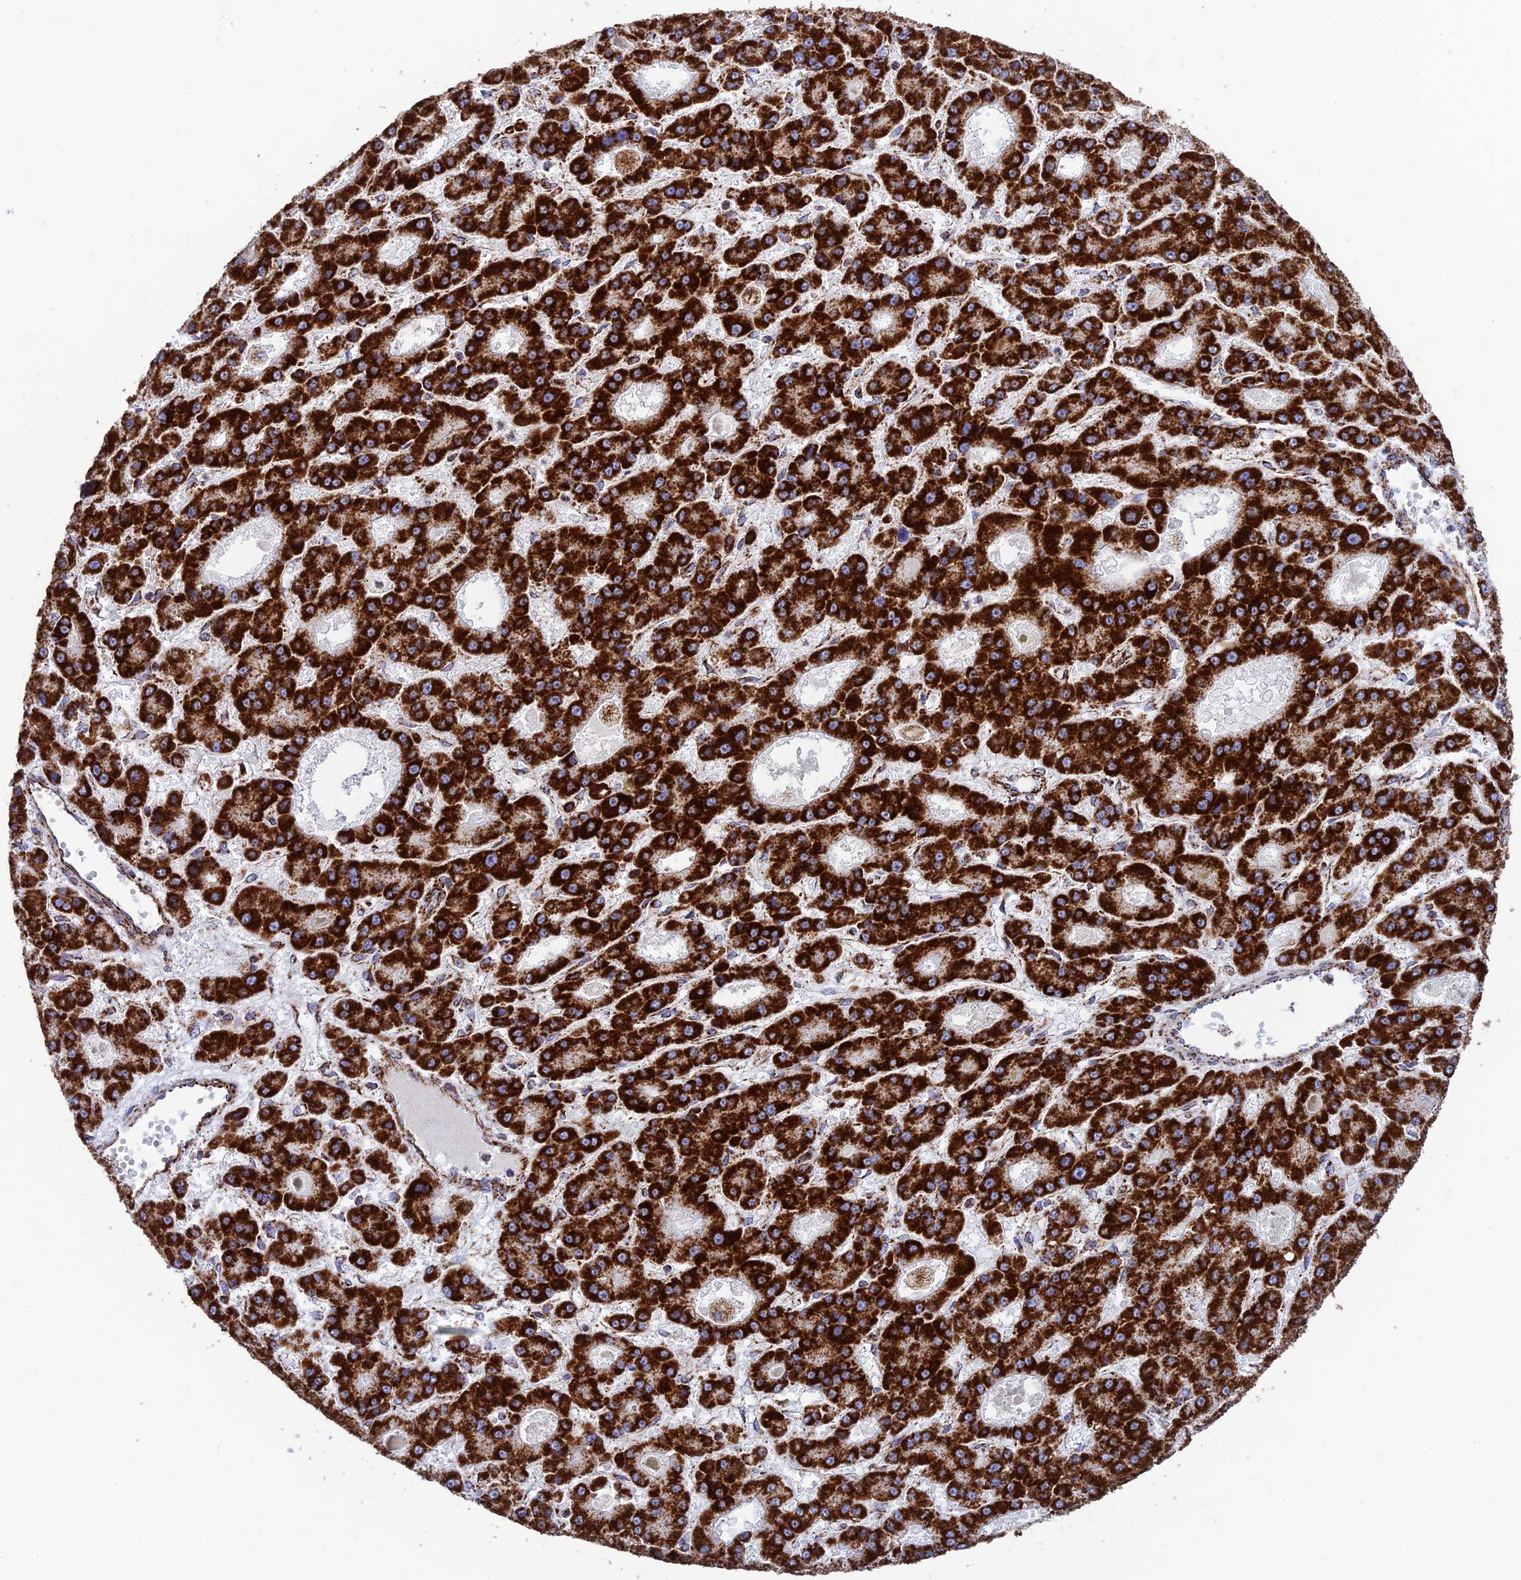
{"staining": {"intensity": "strong", "quantity": ">75%", "location": "cytoplasmic/membranous"}, "tissue": "liver cancer", "cell_type": "Tumor cells", "image_type": "cancer", "snomed": [{"axis": "morphology", "description": "Carcinoma, Hepatocellular, NOS"}, {"axis": "topography", "description": "Liver"}], "caption": "A histopathology image of hepatocellular carcinoma (liver) stained for a protein exhibits strong cytoplasmic/membranous brown staining in tumor cells. The staining was performed using DAB, with brown indicating positive protein expression. Nuclei are stained blue with hematoxylin.", "gene": "CHCHD3", "patient": {"sex": "male", "age": 70}}